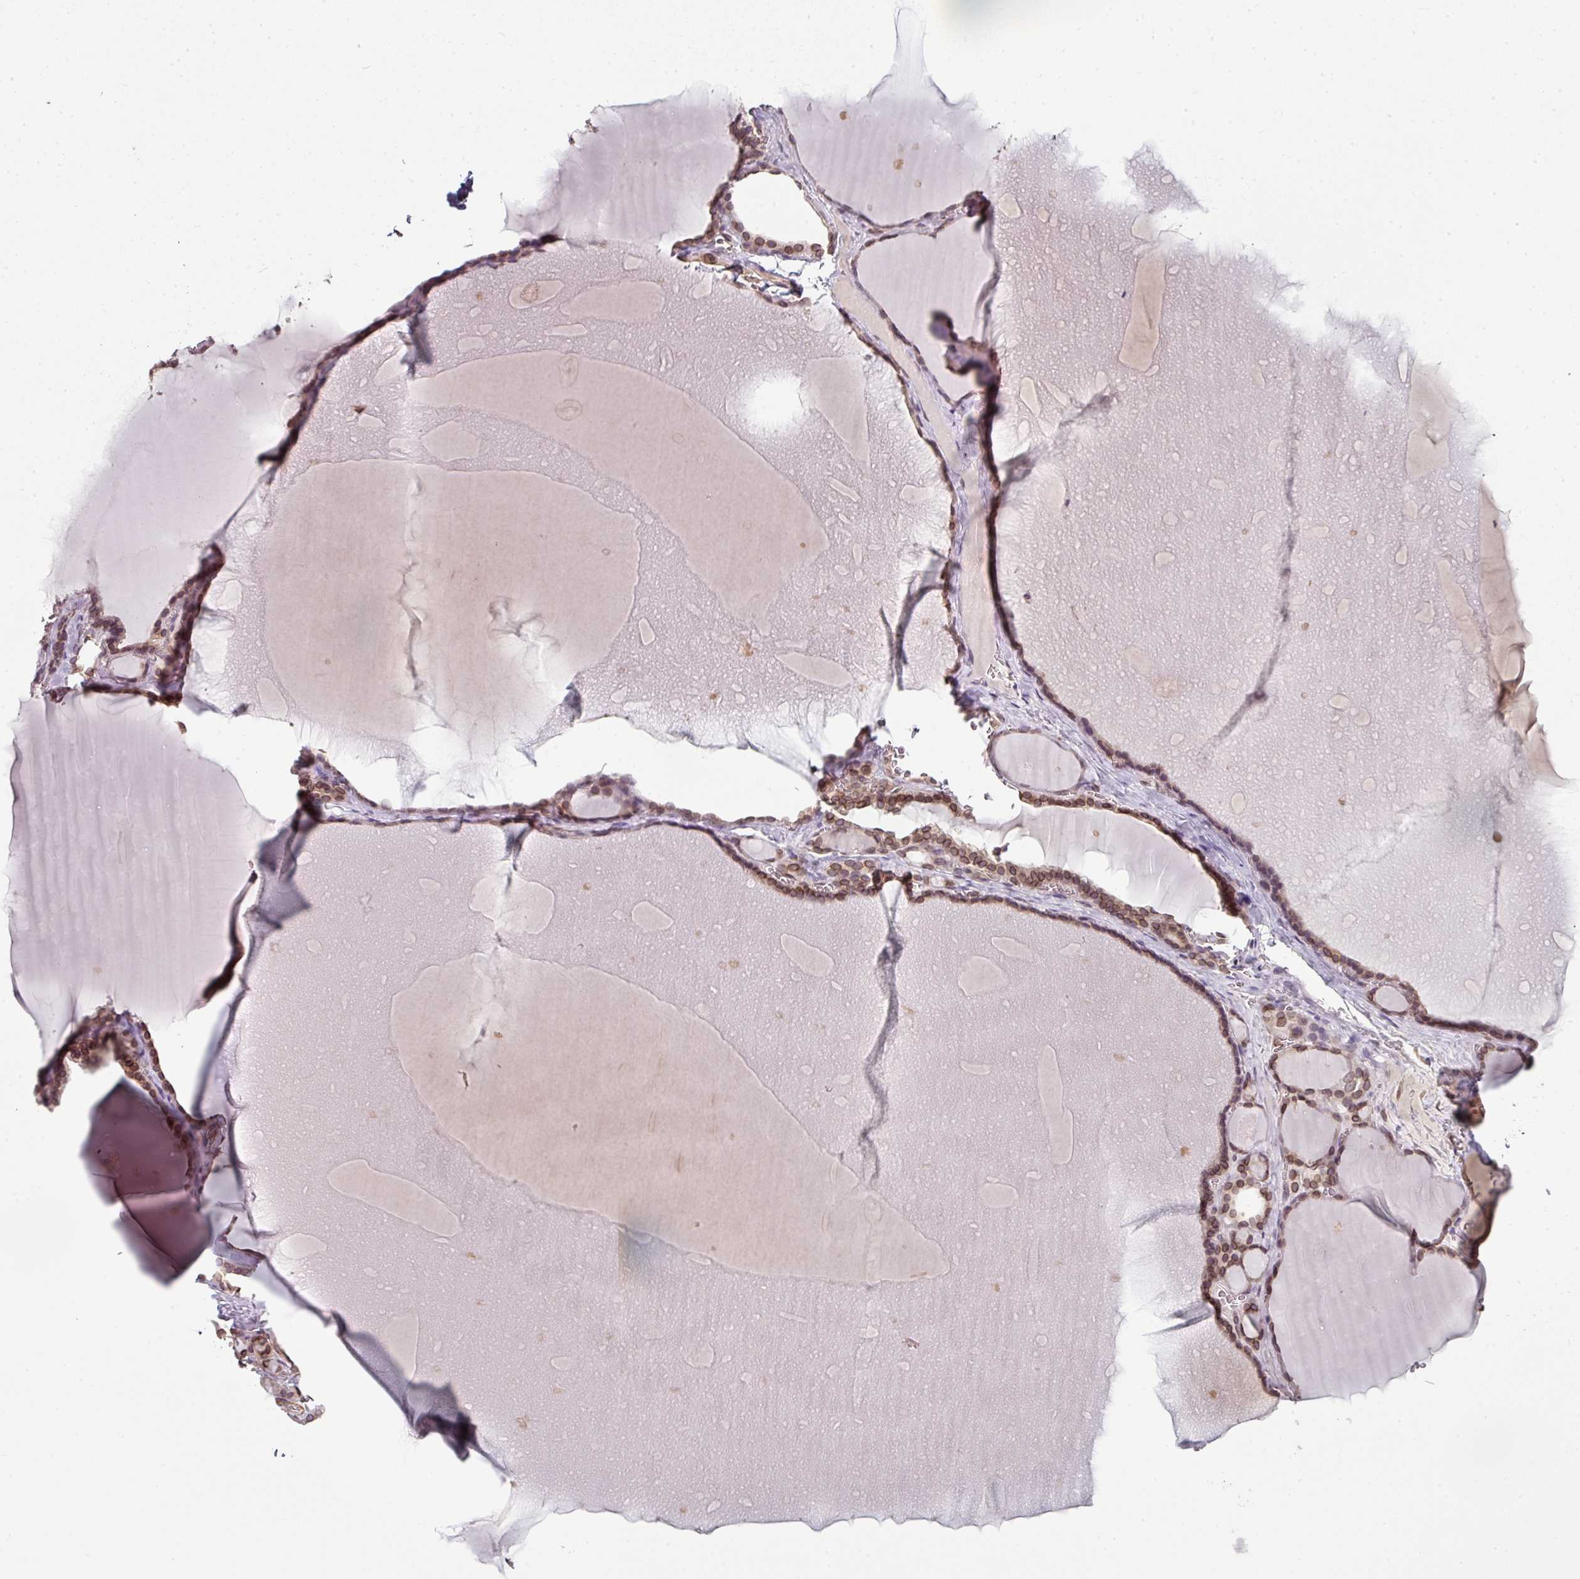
{"staining": {"intensity": "moderate", "quantity": ">75%", "location": "cytoplasmic/membranous,nuclear"}, "tissue": "thyroid gland", "cell_type": "Glandular cells", "image_type": "normal", "snomed": [{"axis": "morphology", "description": "Normal tissue, NOS"}, {"axis": "topography", "description": "Thyroid gland"}], "caption": "Moderate cytoplasmic/membranous,nuclear expression is appreciated in about >75% of glandular cells in normal thyroid gland. (DAB (3,3'-diaminobenzidine) = brown stain, brightfield microscopy at high magnification).", "gene": "RANGAP1", "patient": {"sex": "female", "age": 49}}